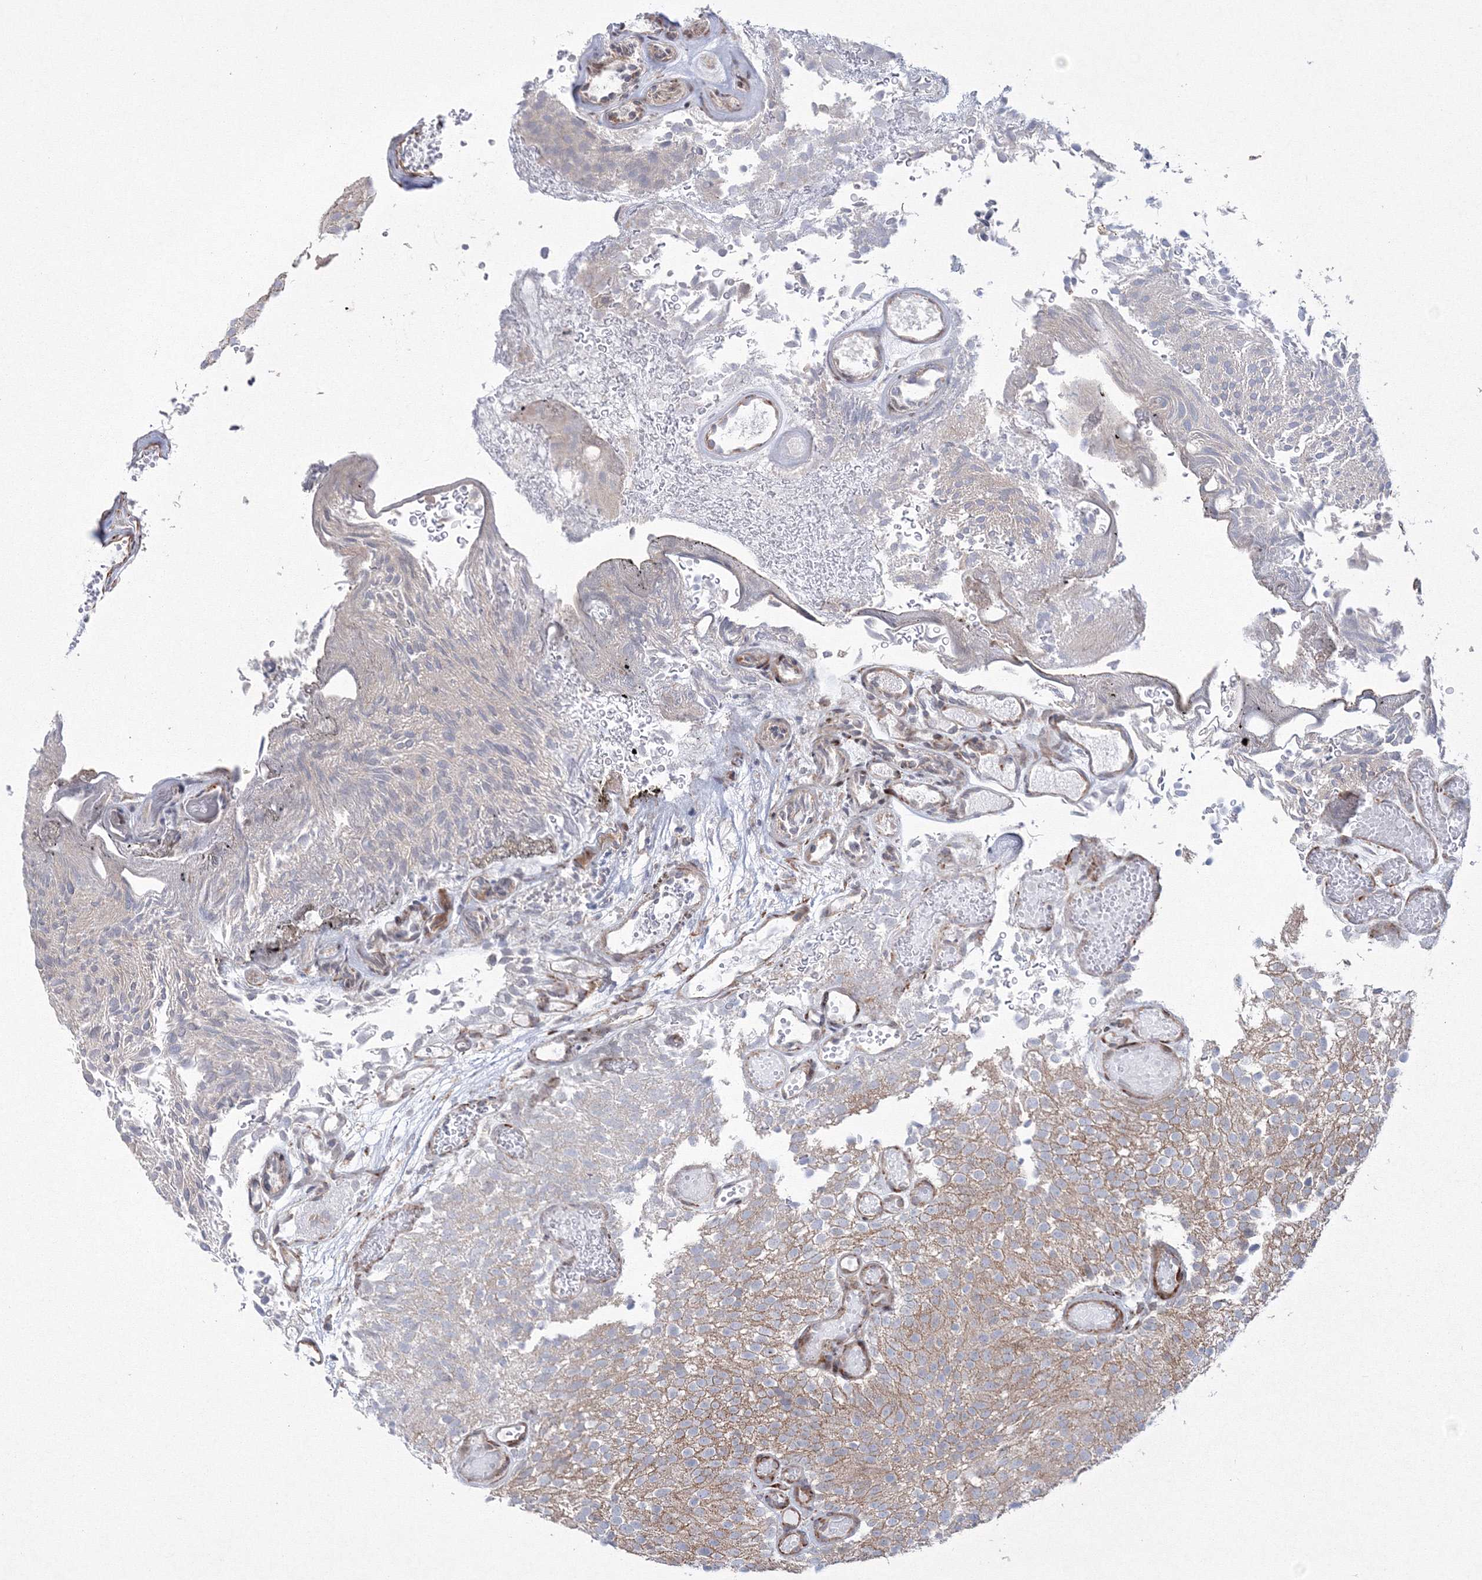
{"staining": {"intensity": "moderate", "quantity": "25%-75%", "location": "cytoplasmic/membranous"}, "tissue": "urothelial cancer", "cell_type": "Tumor cells", "image_type": "cancer", "snomed": [{"axis": "morphology", "description": "Urothelial carcinoma, Low grade"}, {"axis": "topography", "description": "Urinary bladder"}], "caption": "Urothelial cancer tissue displays moderate cytoplasmic/membranous staining in about 25%-75% of tumor cells", "gene": "EFCAB12", "patient": {"sex": "male", "age": 78}}